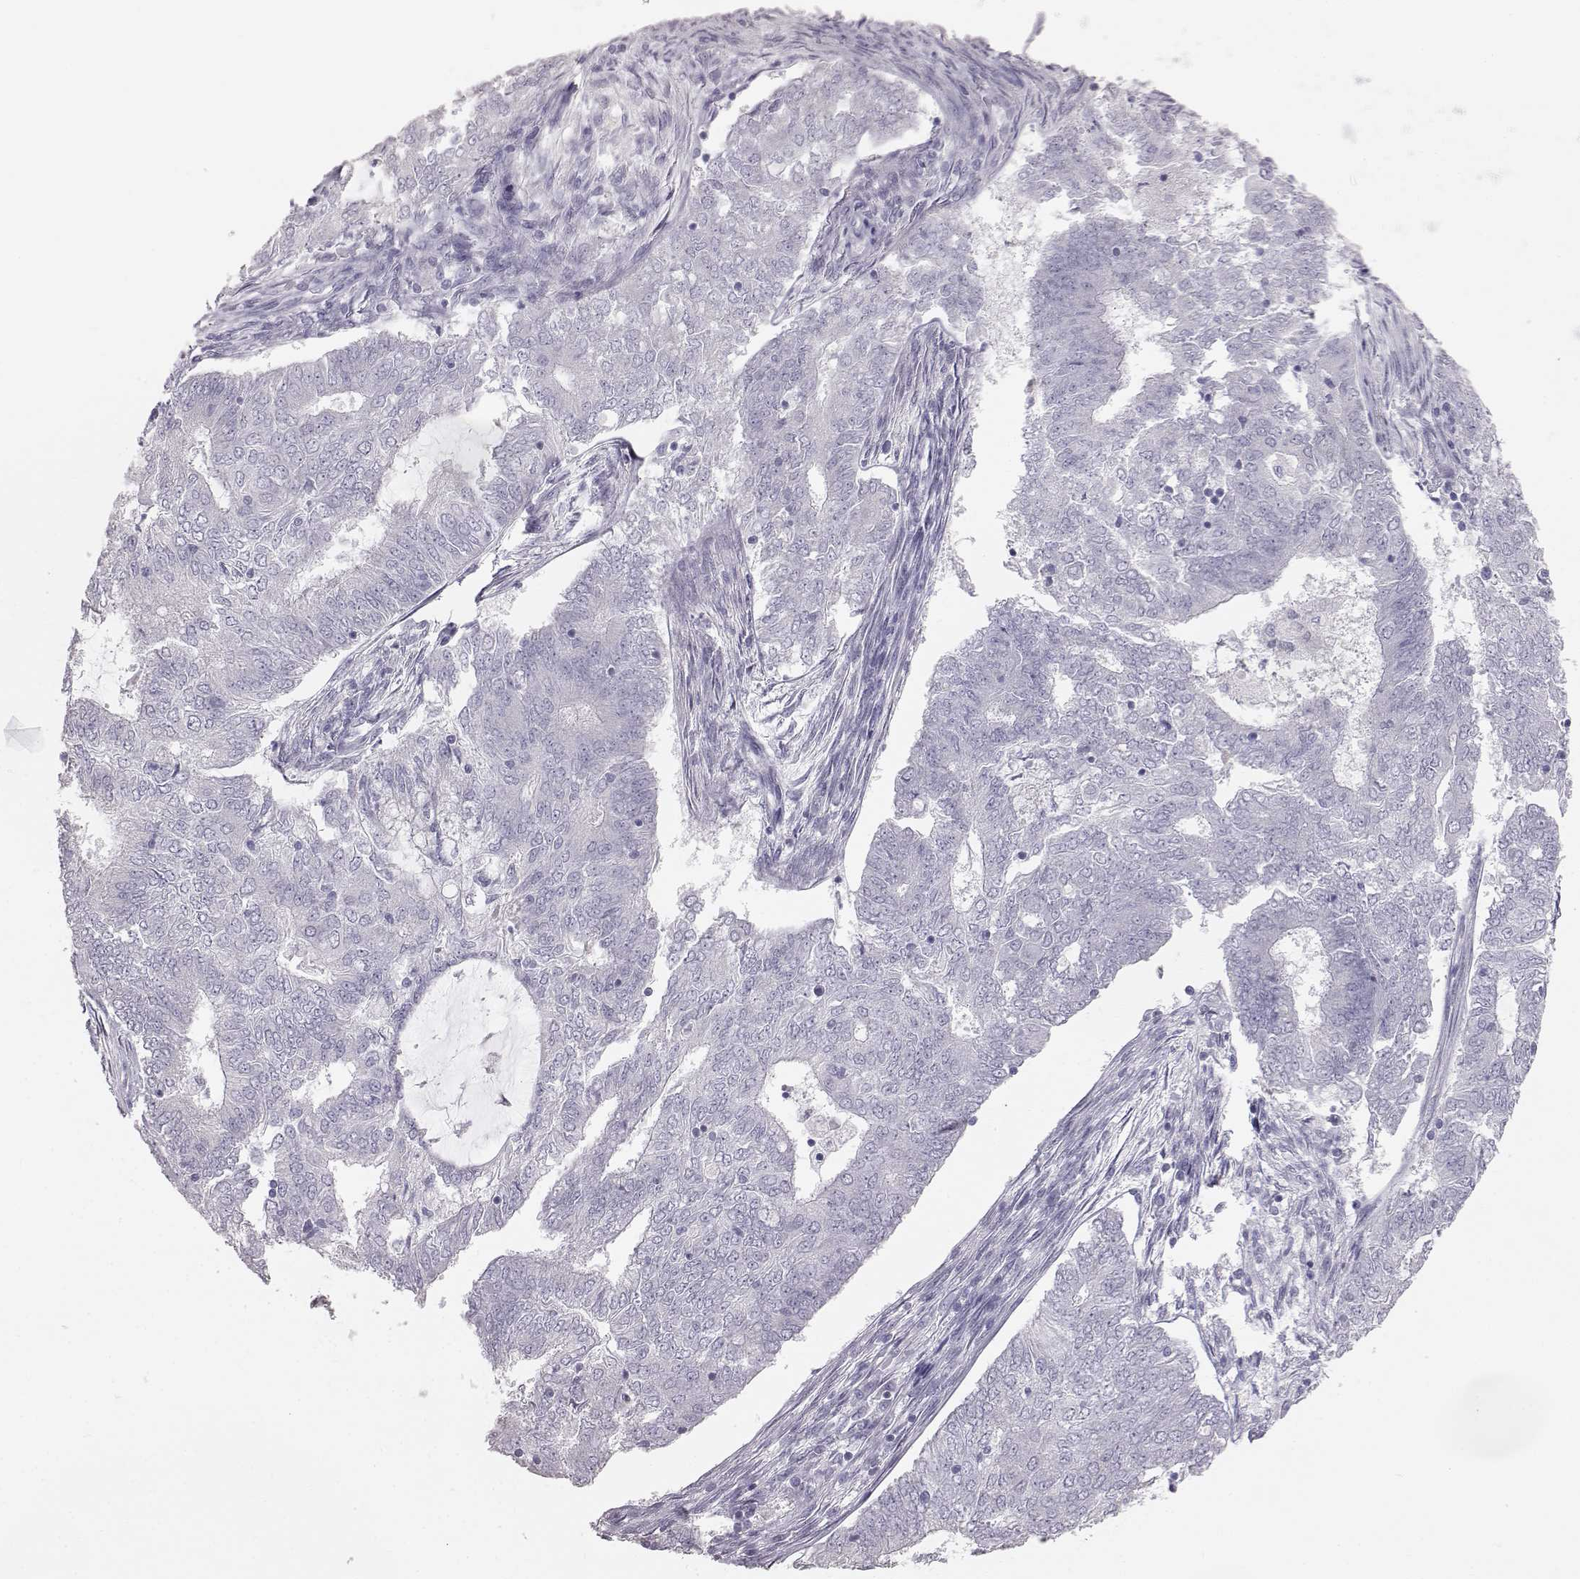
{"staining": {"intensity": "negative", "quantity": "none", "location": "none"}, "tissue": "endometrial cancer", "cell_type": "Tumor cells", "image_type": "cancer", "snomed": [{"axis": "morphology", "description": "Adenocarcinoma, NOS"}, {"axis": "topography", "description": "Endometrium"}], "caption": "This micrograph is of endometrial adenocarcinoma stained with immunohistochemistry to label a protein in brown with the nuclei are counter-stained blue. There is no positivity in tumor cells.", "gene": "KRT33A", "patient": {"sex": "female", "age": 62}}